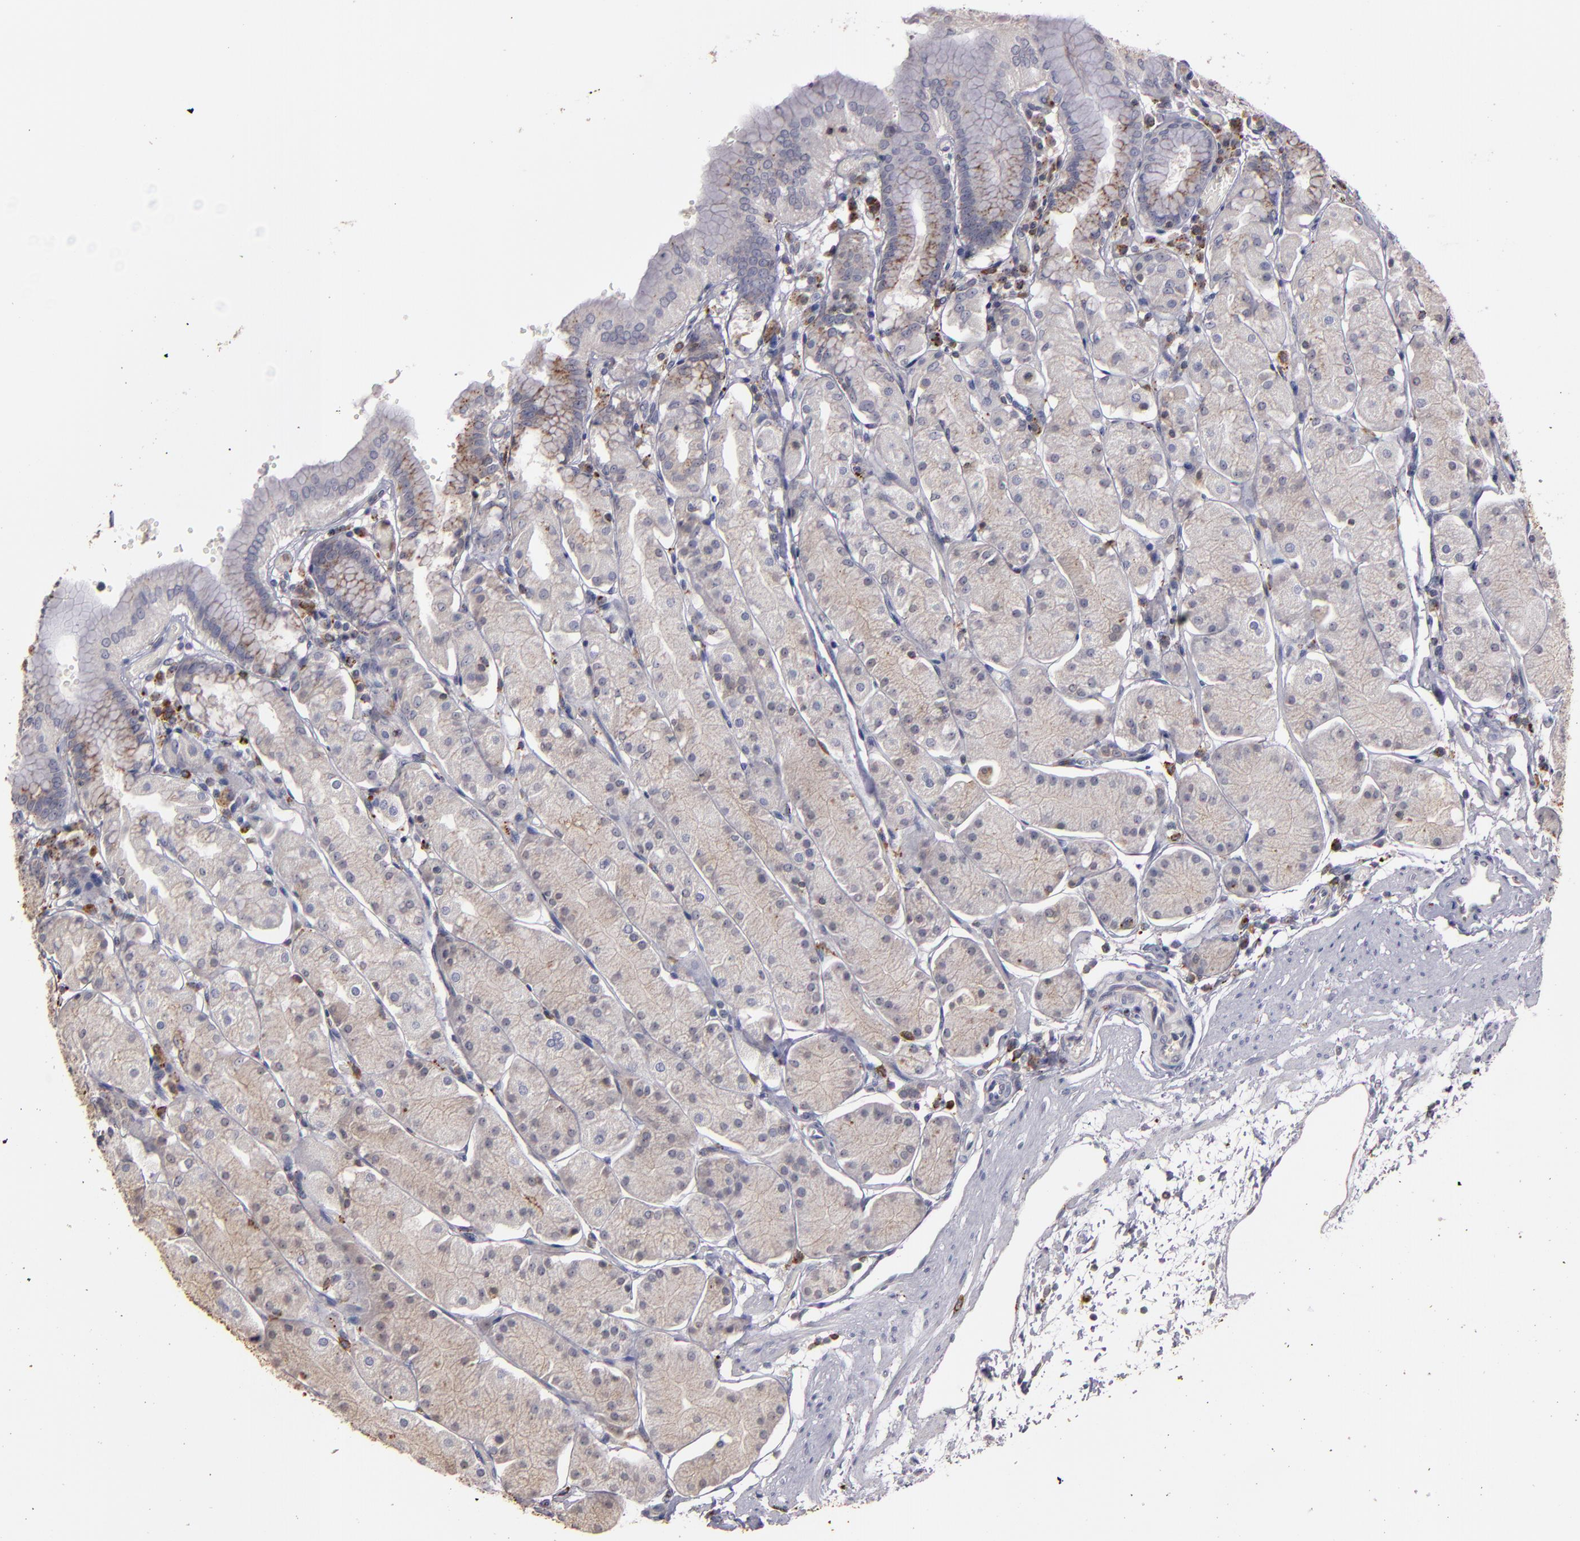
{"staining": {"intensity": "weak", "quantity": ">75%", "location": "cytoplasmic/membranous"}, "tissue": "stomach", "cell_type": "Glandular cells", "image_type": "normal", "snomed": [{"axis": "morphology", "description": "Normal tissue, NOS"}, {"axis": "topography", "description": "Stomach, upper"}, {"axis": "topography", "description": "Stomach"}], "caption": "Immunohistochemistry staining of benign stomach, which demonstrates low levels of weak cytoplasmic/membranous expression in about >75% of glandular cells indicating weak cytoplasmic/membranous protein positivity. The staining was performed using DAB (3,3'-diaminobenzidine) (brown) for protein detection and nuclei were counterstained in hematoxylin (blue).", "gene": "TRAF1", "patient": {"sex": "male", "age": 76}}